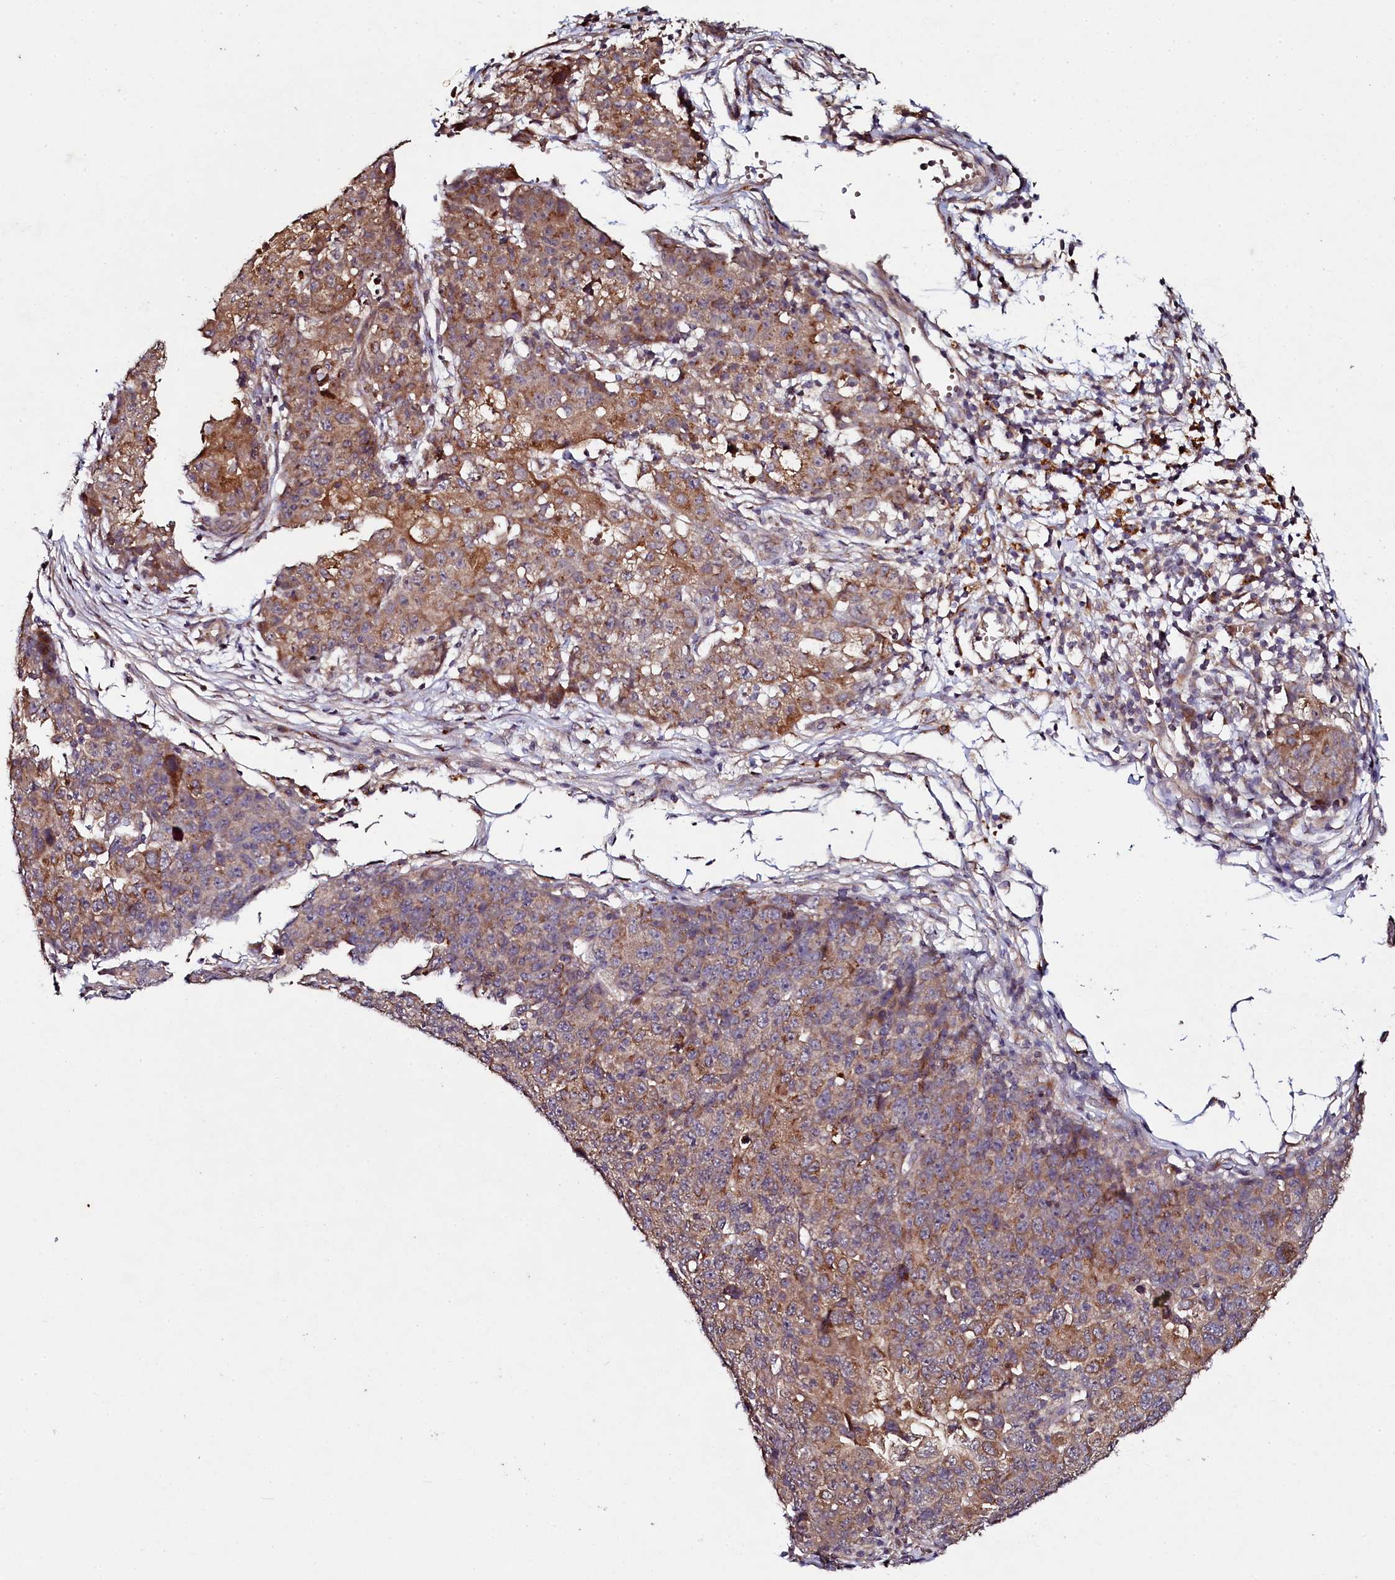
{"staining": {"intensity": "moderate", "quantity": ">75%", "location": "cytoplasmic/membranous"}, "tissue": "ovarian cancer", "cell_type": "Tumor cells", "image_type": "cancer", "snomed": [{"axis": "morphology", "description": "Carcinoma, endometroid"}, {"axis": "topography", "description": "Ovary"}], "caption": "A photomicrograph of human endometroid carcinoma (ovarian) stained for a protein exhibits moderate cytoplasmic/membranous brown staining in tumor cells.", "gene": "SEC24C", "patient": {"sex": "female", "age": 42}}